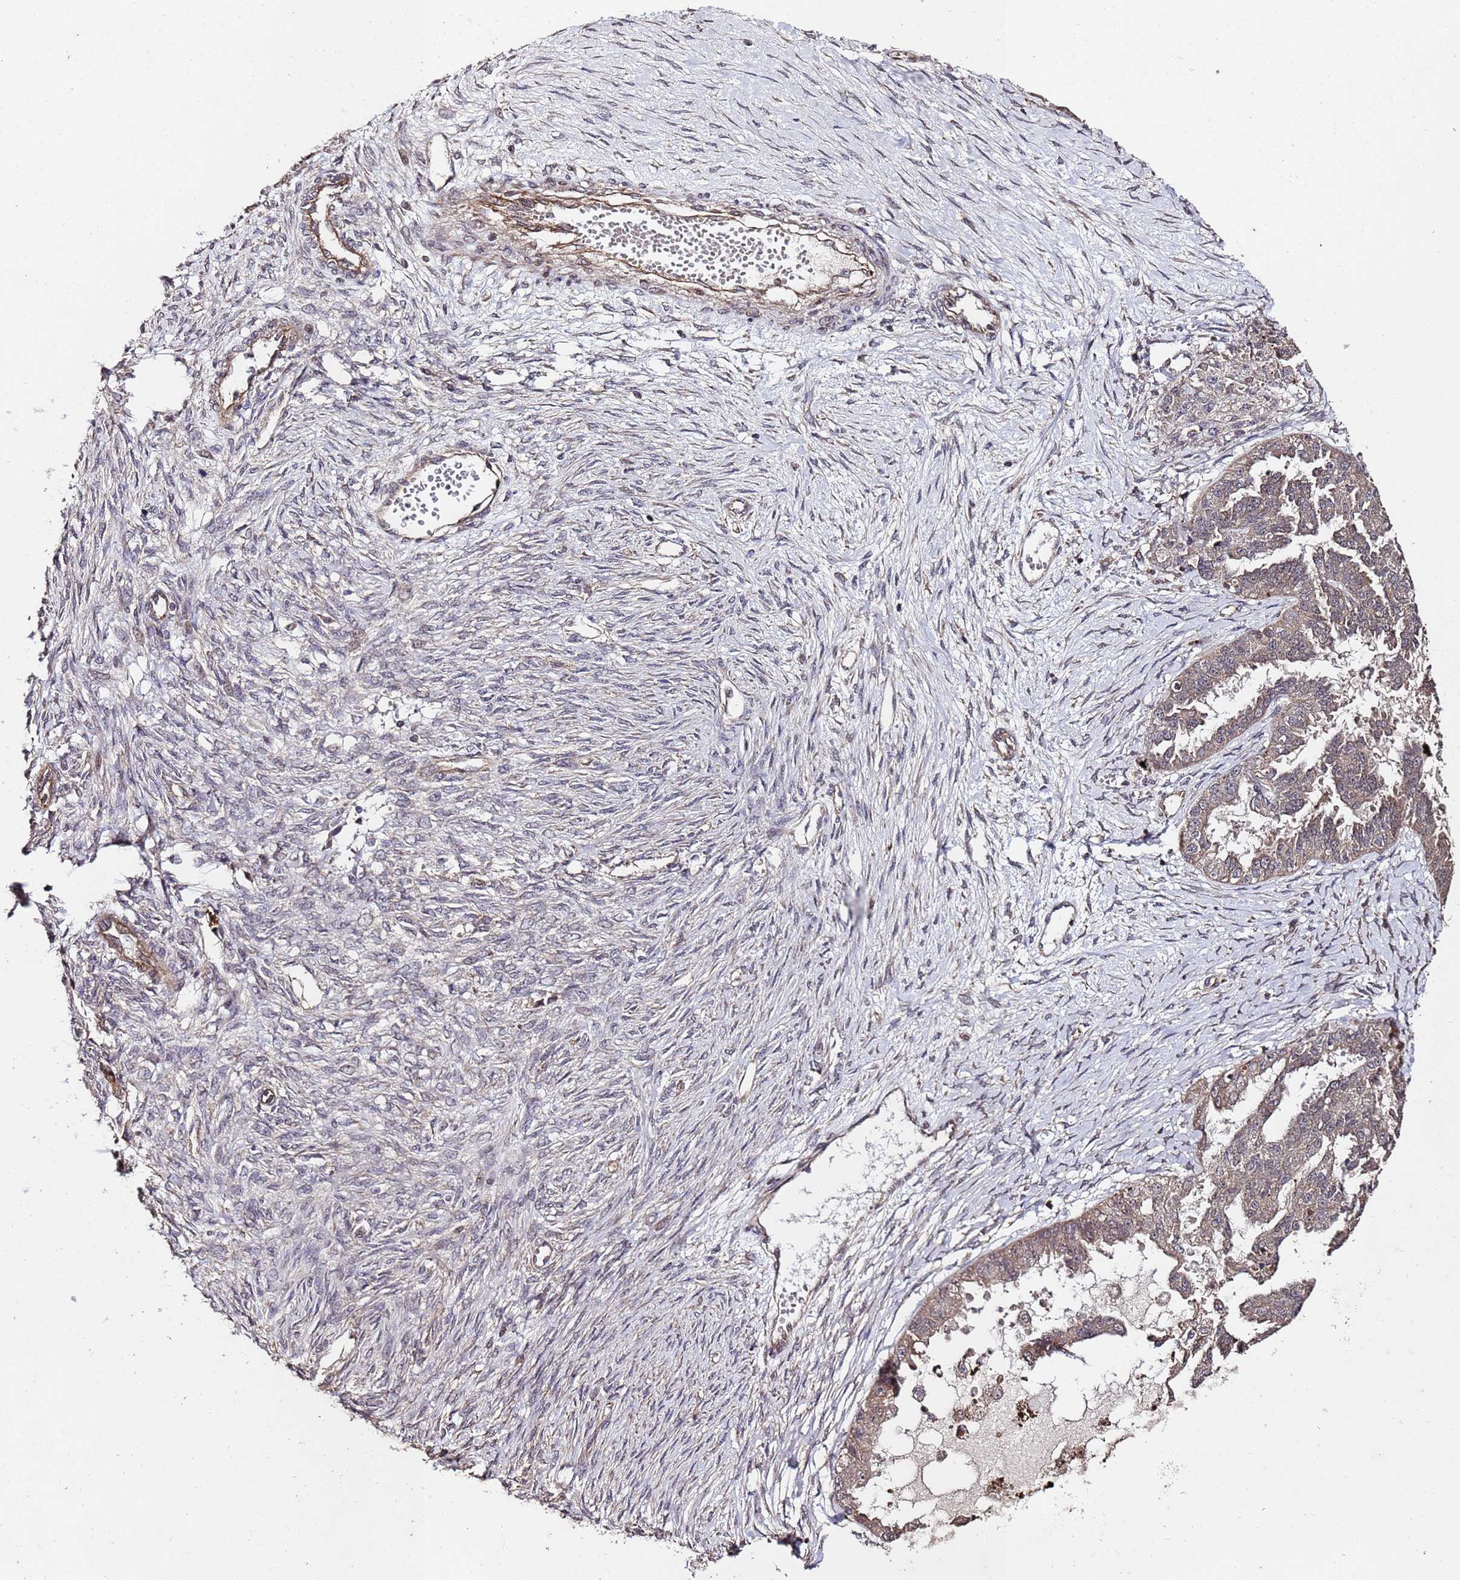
{"staining": {"intensity": "weak", "quantity": "25%-75%", "location": "cytoplasmic/membranous,nuclear"}, "tissue": "ovarian cancer", "cell_type": "Tumor cells", "image_type": "cancer", "snomed": [{"axis": "morphology", "description": "Cystadenocarcinoma, serous, NOS"}, {"axis": "topography", "description": "Ovary"}], "caption": "Ovarian cancer (serous cystadenocarcinoma) stained with a brown dye displays weak cytoplasmic/membranous and nuclear positive expression in approximately 25%-75% of tumor cells.", "gene": "PRODH", "patient": {"sex": "female", "age": 58}}